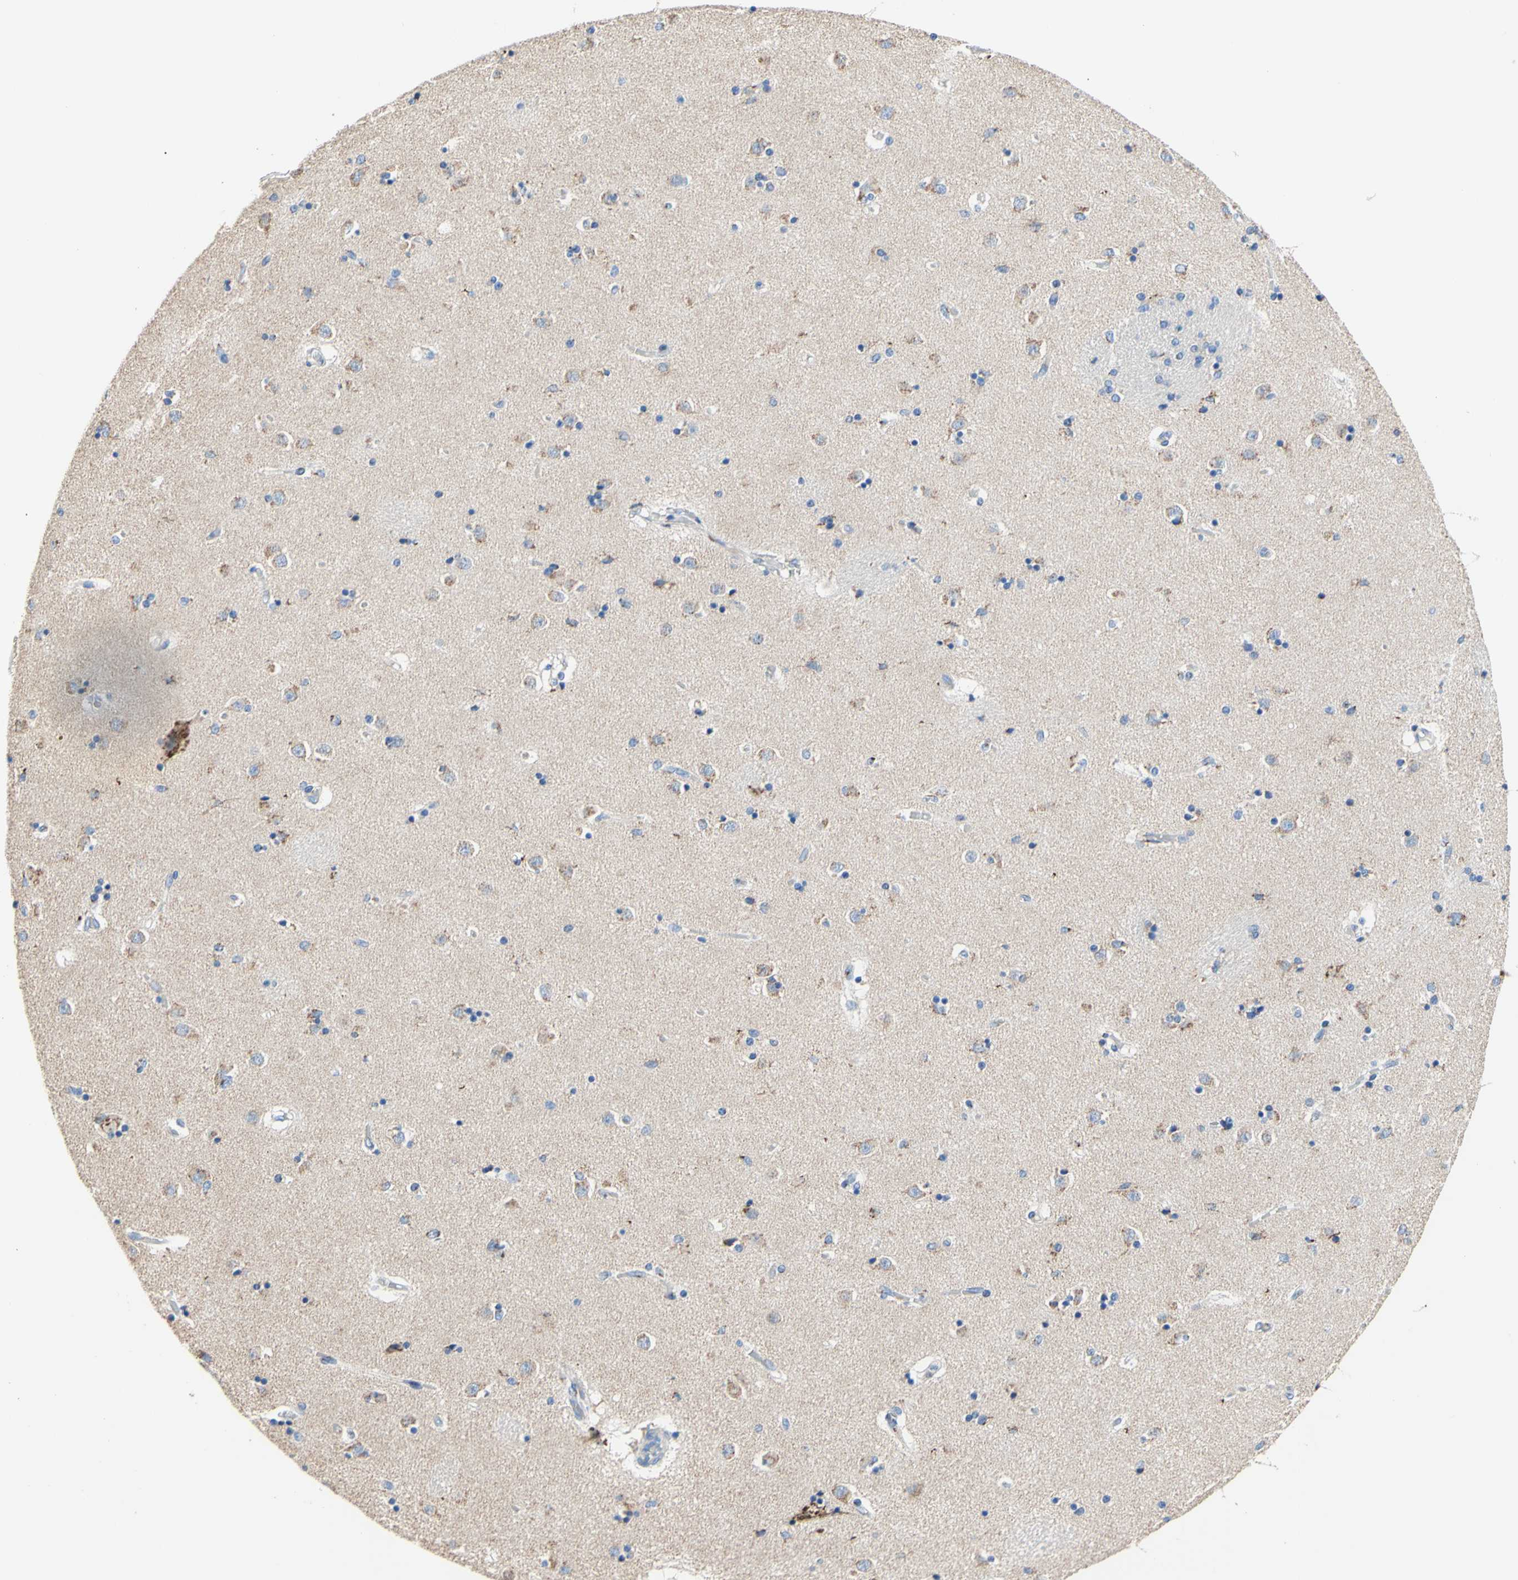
{"staining": {"intensity": "weak", "quantity": "<25%", "location": "cytoplasmic/membranous"}, "tissue": "caudate", "cell_type": "Glial cells", "image_type": "normal", "snomed": [{"axis": "morphology", "description": "Normal tissue, NOS"}, {"axis": "topography", "description": "Lateral ventricle wall"}], "caption": "Benign caudate was stained to show a protein in brown. There is no significant staining in glial cells. (Stains: DAB (3,3'-diaminobenzidine) immunohistochemistry (IHC) with hematoxylin counter stain, Microscopy: brightfield microscopy at high magnification).", "gene": "GALNT2", "patient": {"sex": "female", "age": 54}}